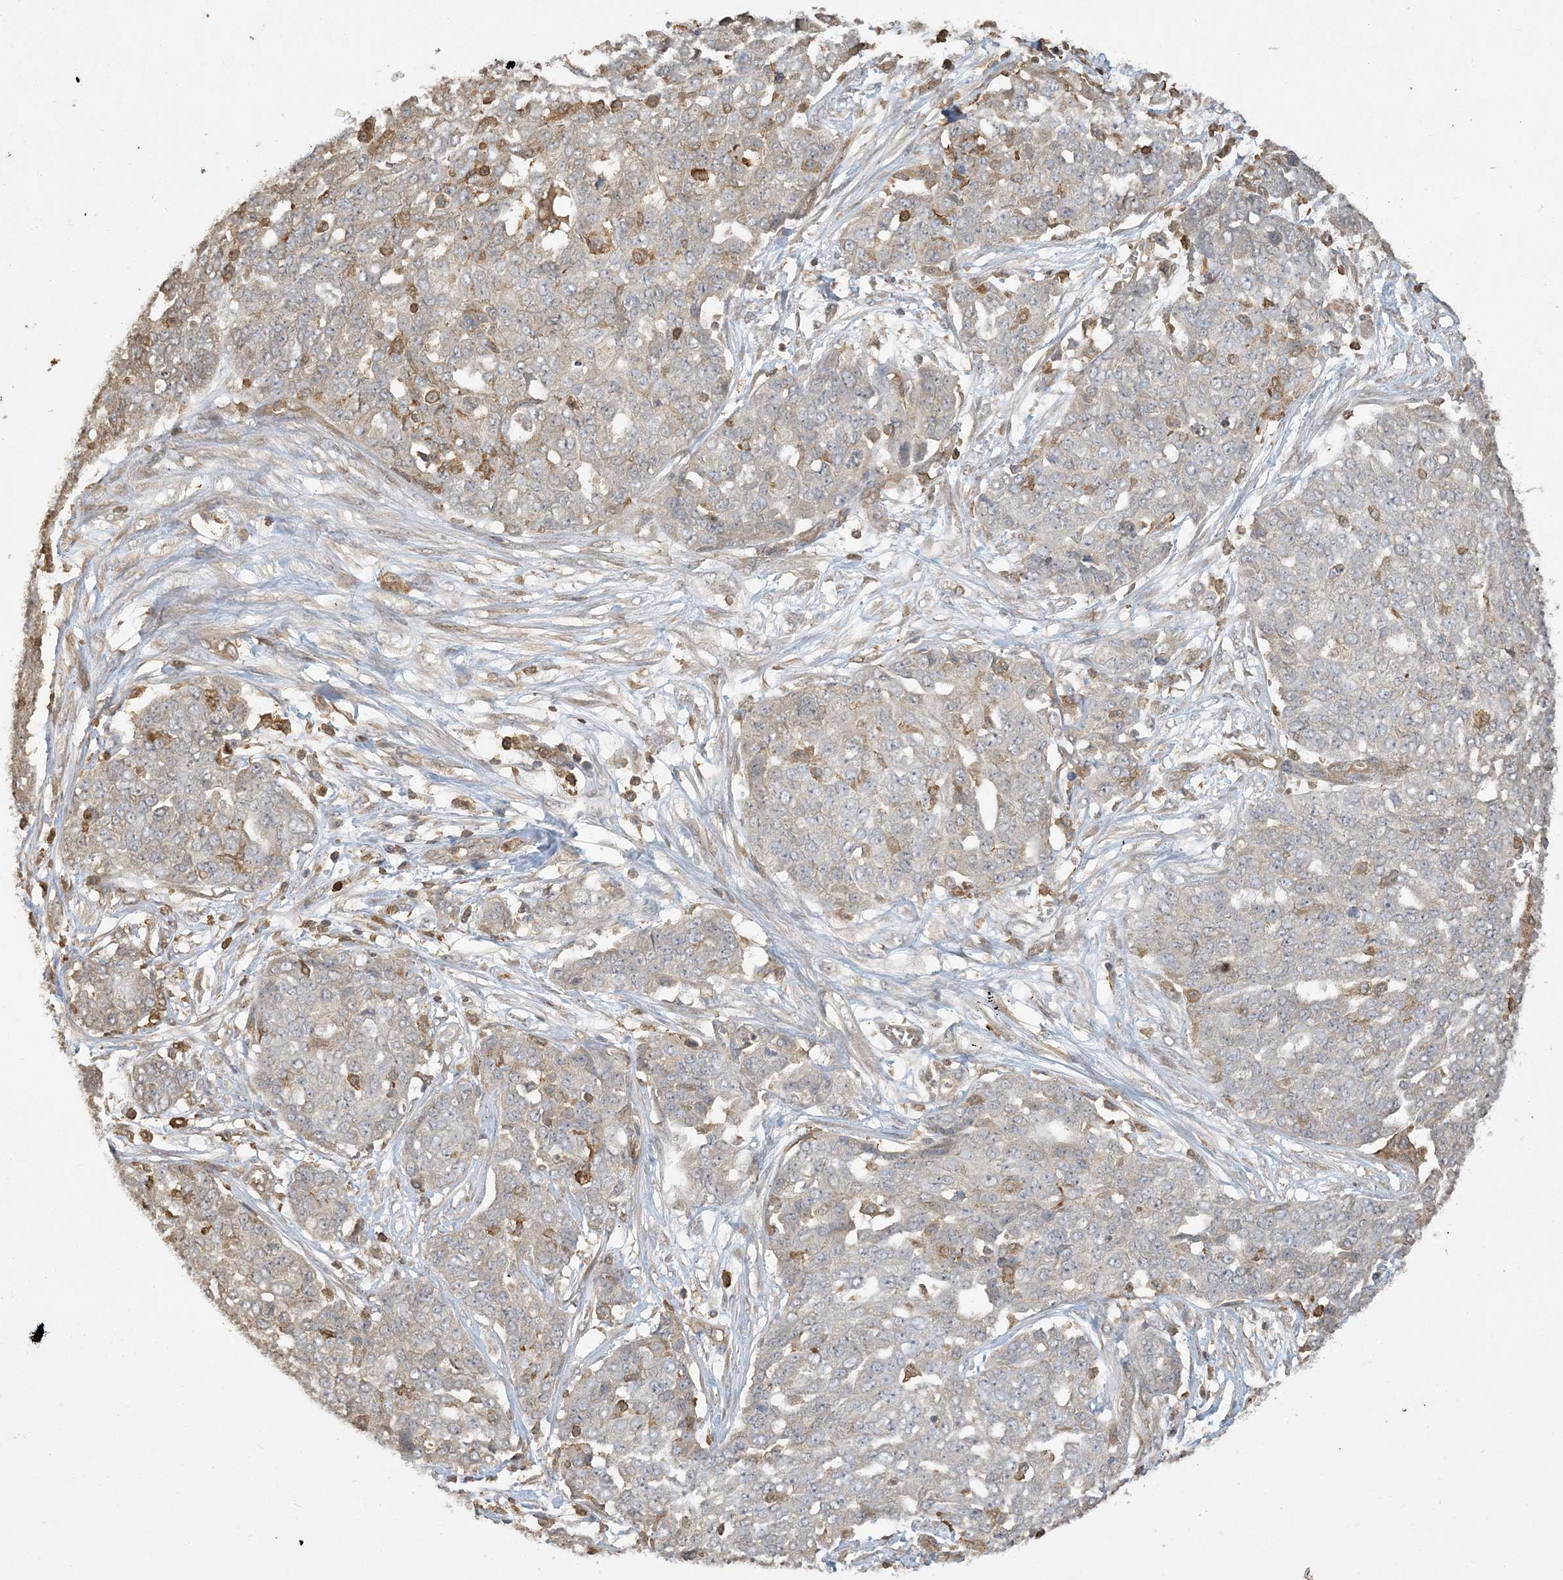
{"staining": {"intensity": "weak", "quantity": "<25%", "location": "cytoplasmic/membranous"}, "tissue": "ovarian cancer", "cell_type": "Tumor cells", "image_type": "cancer", "snomed": [{"axis": "morphology", "description": "Cystadenocarcinoma, serous, NOS"}, {"axis": "topography", "description": "Soft tissue"}, {"axis": "topography", "description": "Ovary"}], "caption": "Immunohistochemical staining of ovarian serous cystadenocarcinoma reveals no significant staining in tumor cells. (Immunohistochemistry (ihc), brightfield microscopy, high magnification).", "gene": "TMSB4X", "patient": {"sex": "female", "age": 57}}